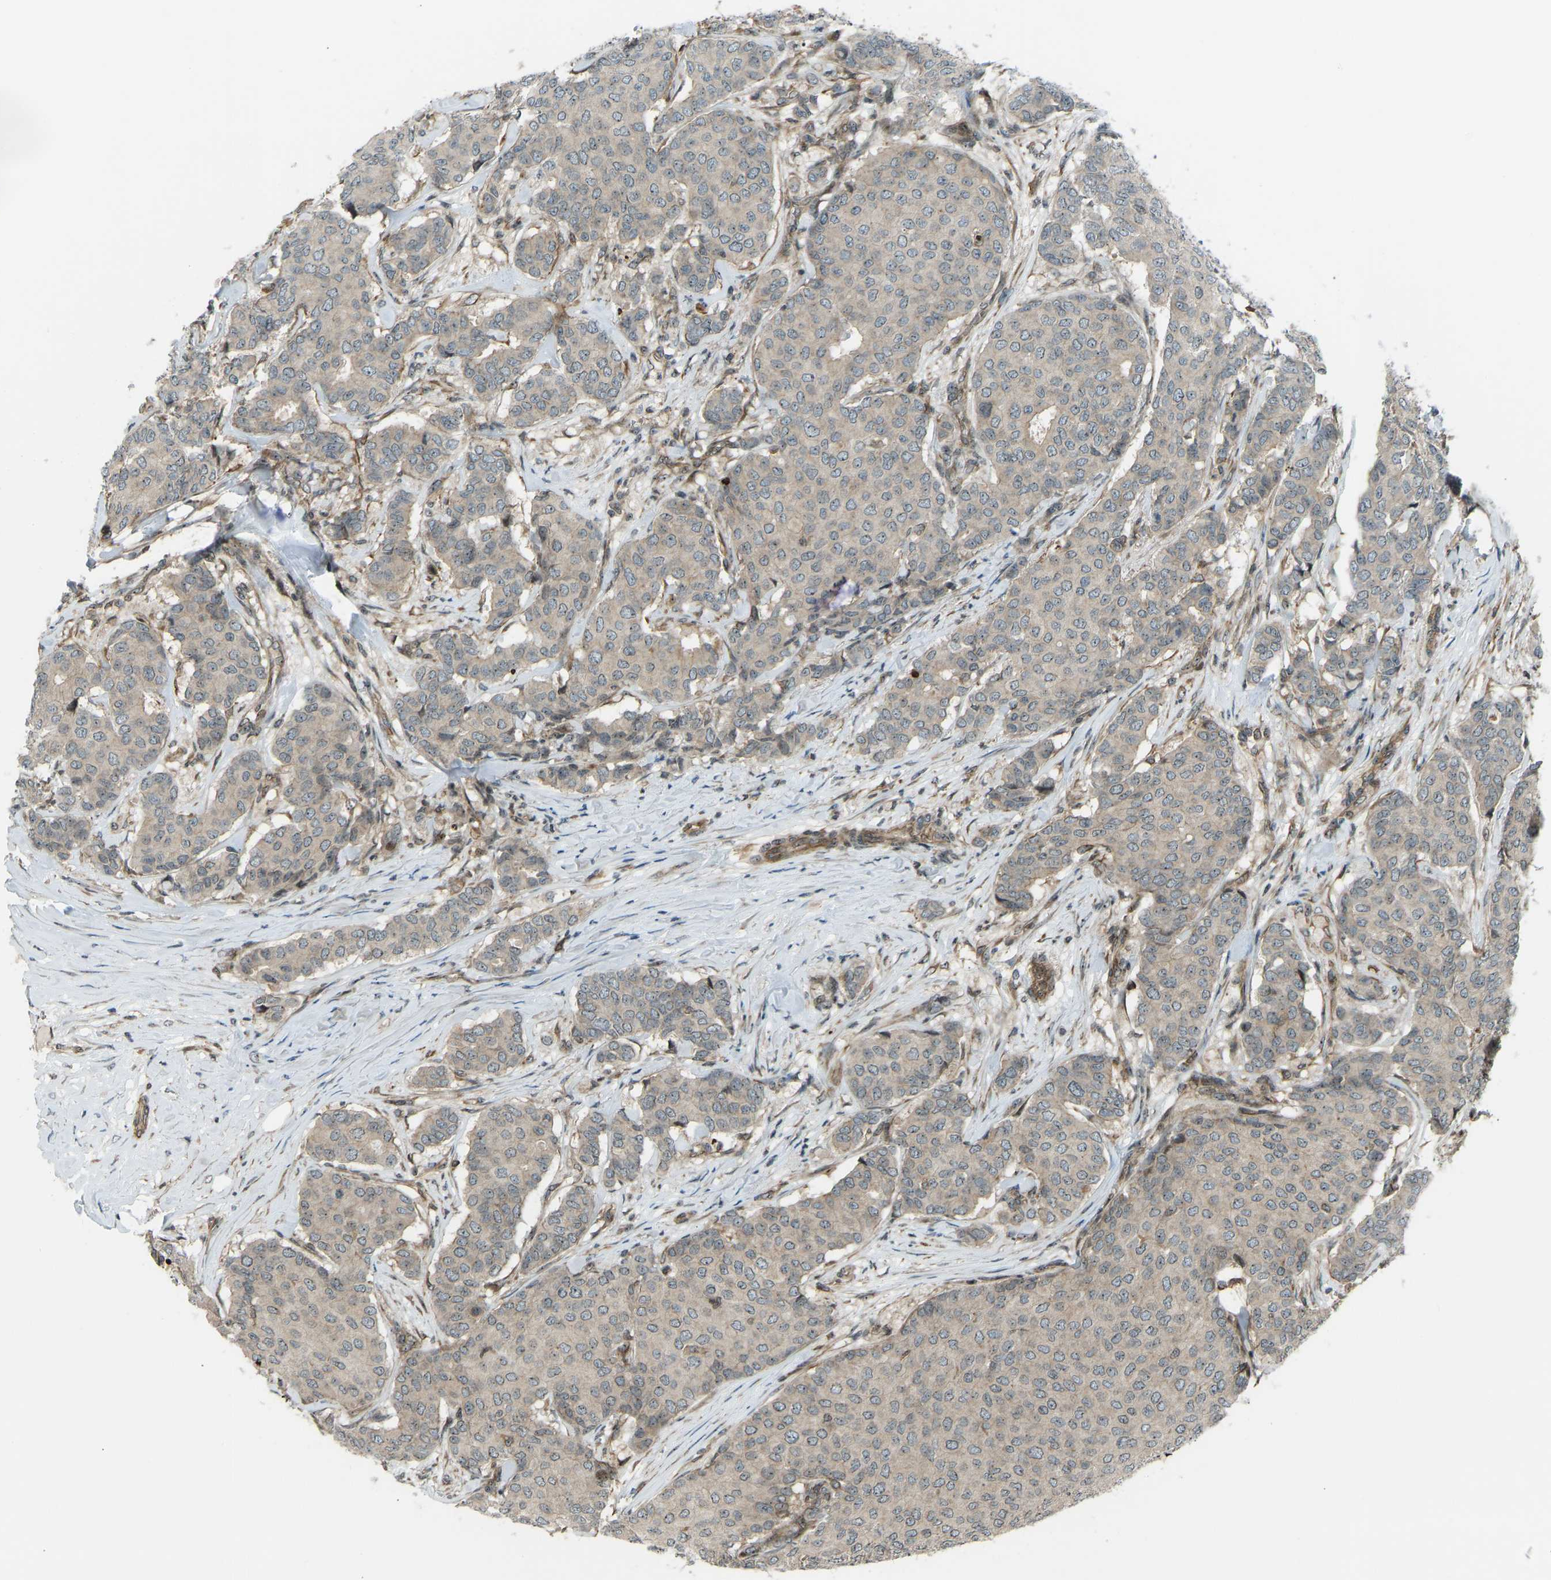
{"staining": {"intensity": "weak", "quantity": ">75%", "location": "cytoplasmic/membranous"}, "tissue": "breast cancer", "cell_type": "Tumor cells", "image_type": "cancer", "snomed": [{"axis": "morphology", "description": "Duct carcinoma"}, {"axis": "topography", "description": "Breast"}], "caption": "Weak cytoplasmic/membranous protein staining is appreciated in approximately >75% of tumor cells in breast invasive ductal carcinoma. Nuclei are stained in blue.", "gene": "SVOPL", "patient": {"sex": "female", "age": 75}}